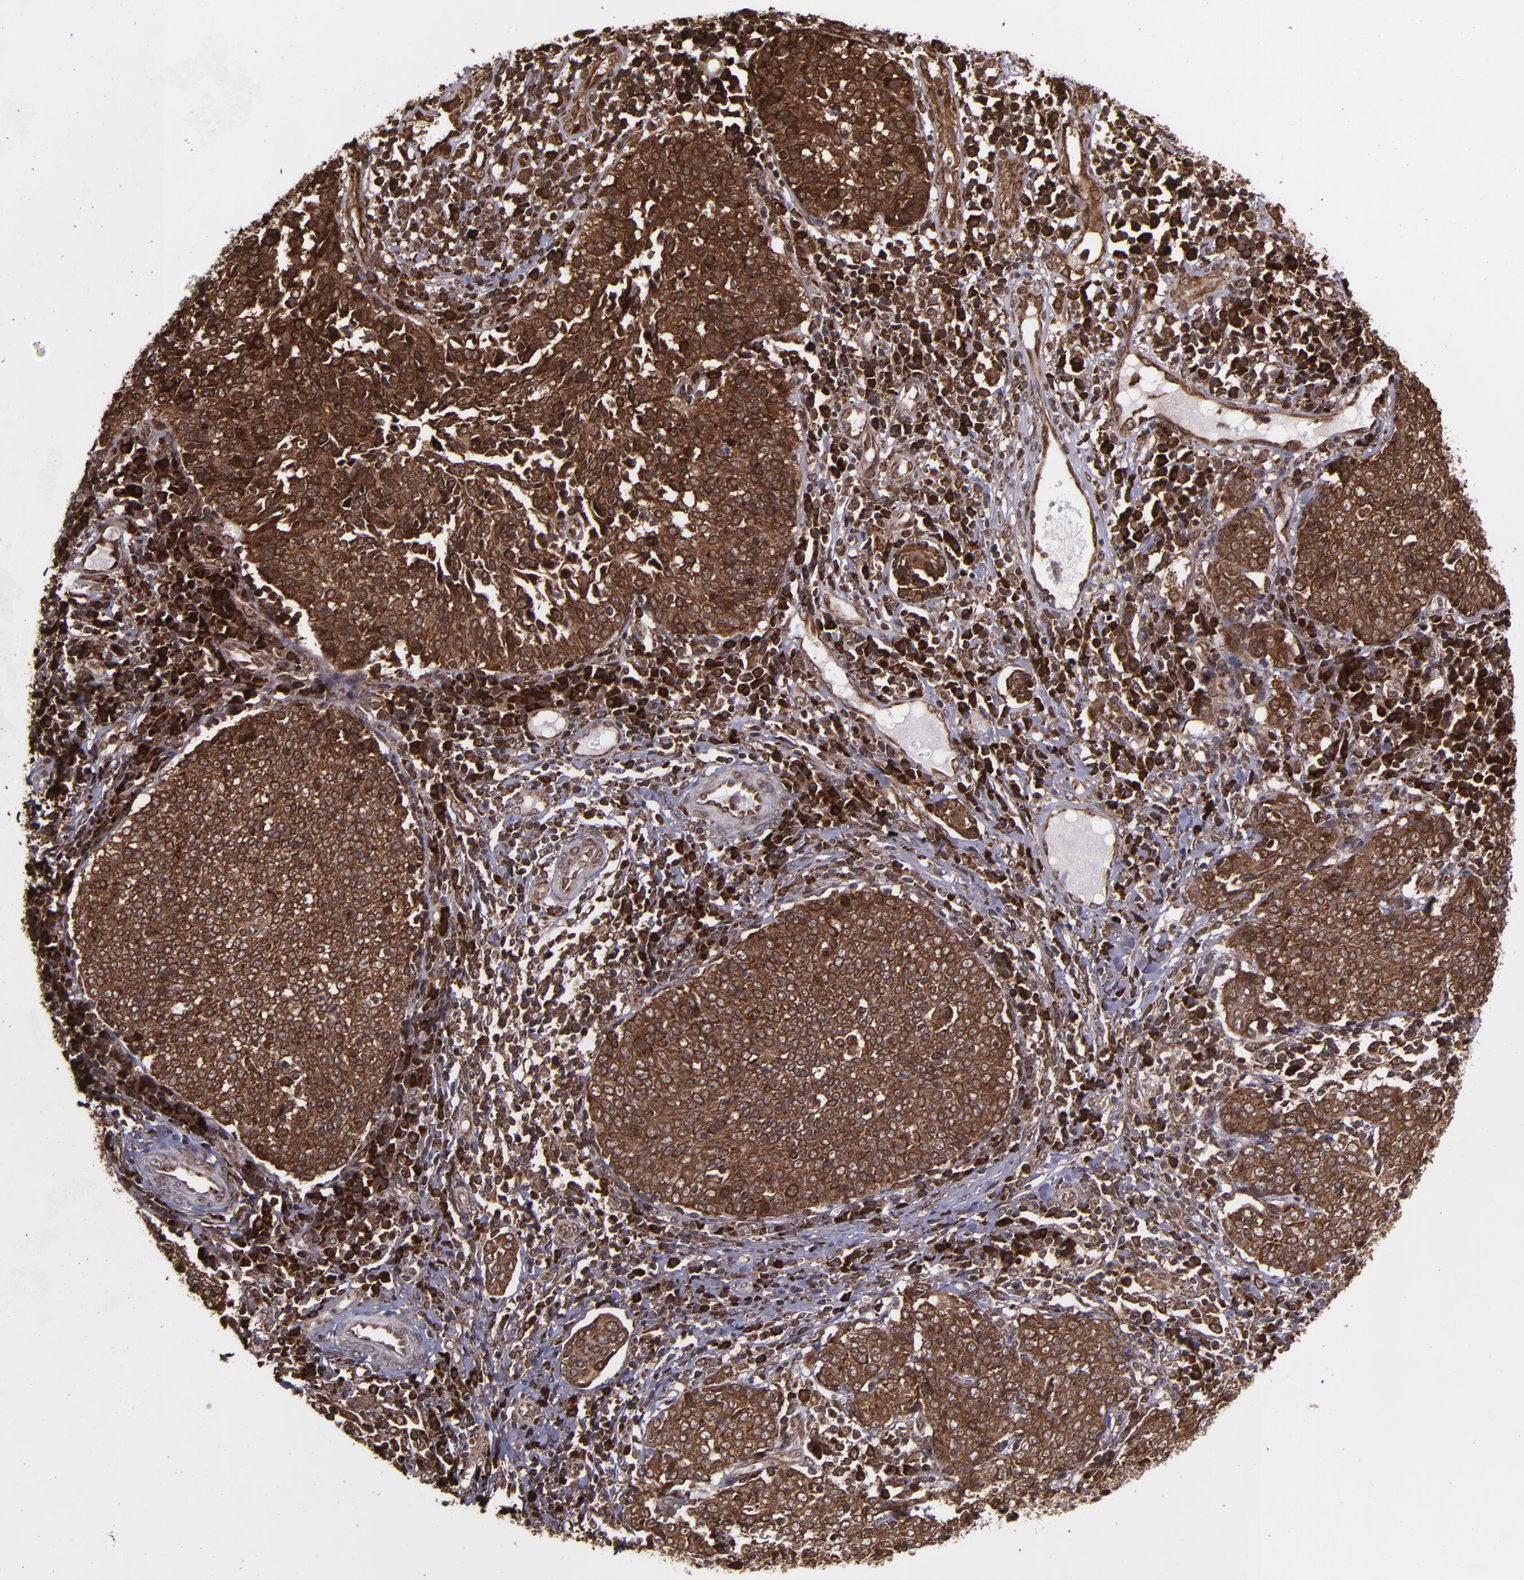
{"staining": {"intensity": "strong", "quantity": ">75%", "location": "cytoplasmic/membranous,nuclear"}, "tissue": "cervical cancer", "cell_type": "Tumor cells", "image_type": "cancer", "snomed": [{"axis": "morphology", "description": "Squamous cell carcinoma, NOS"}, {"axis": "topography", "description": "Cervix"}], "caption": "IHC photomicrograph of squamous cell carcinoma (cervical) stained for a protein (brown), which displays high levels of strong cytoplasmic/membranous and nuclear expression in approximately >75% of tumor cells.", "gene": "EIF4ENIF1", "patient": {"sex": "female", "age": 40}}